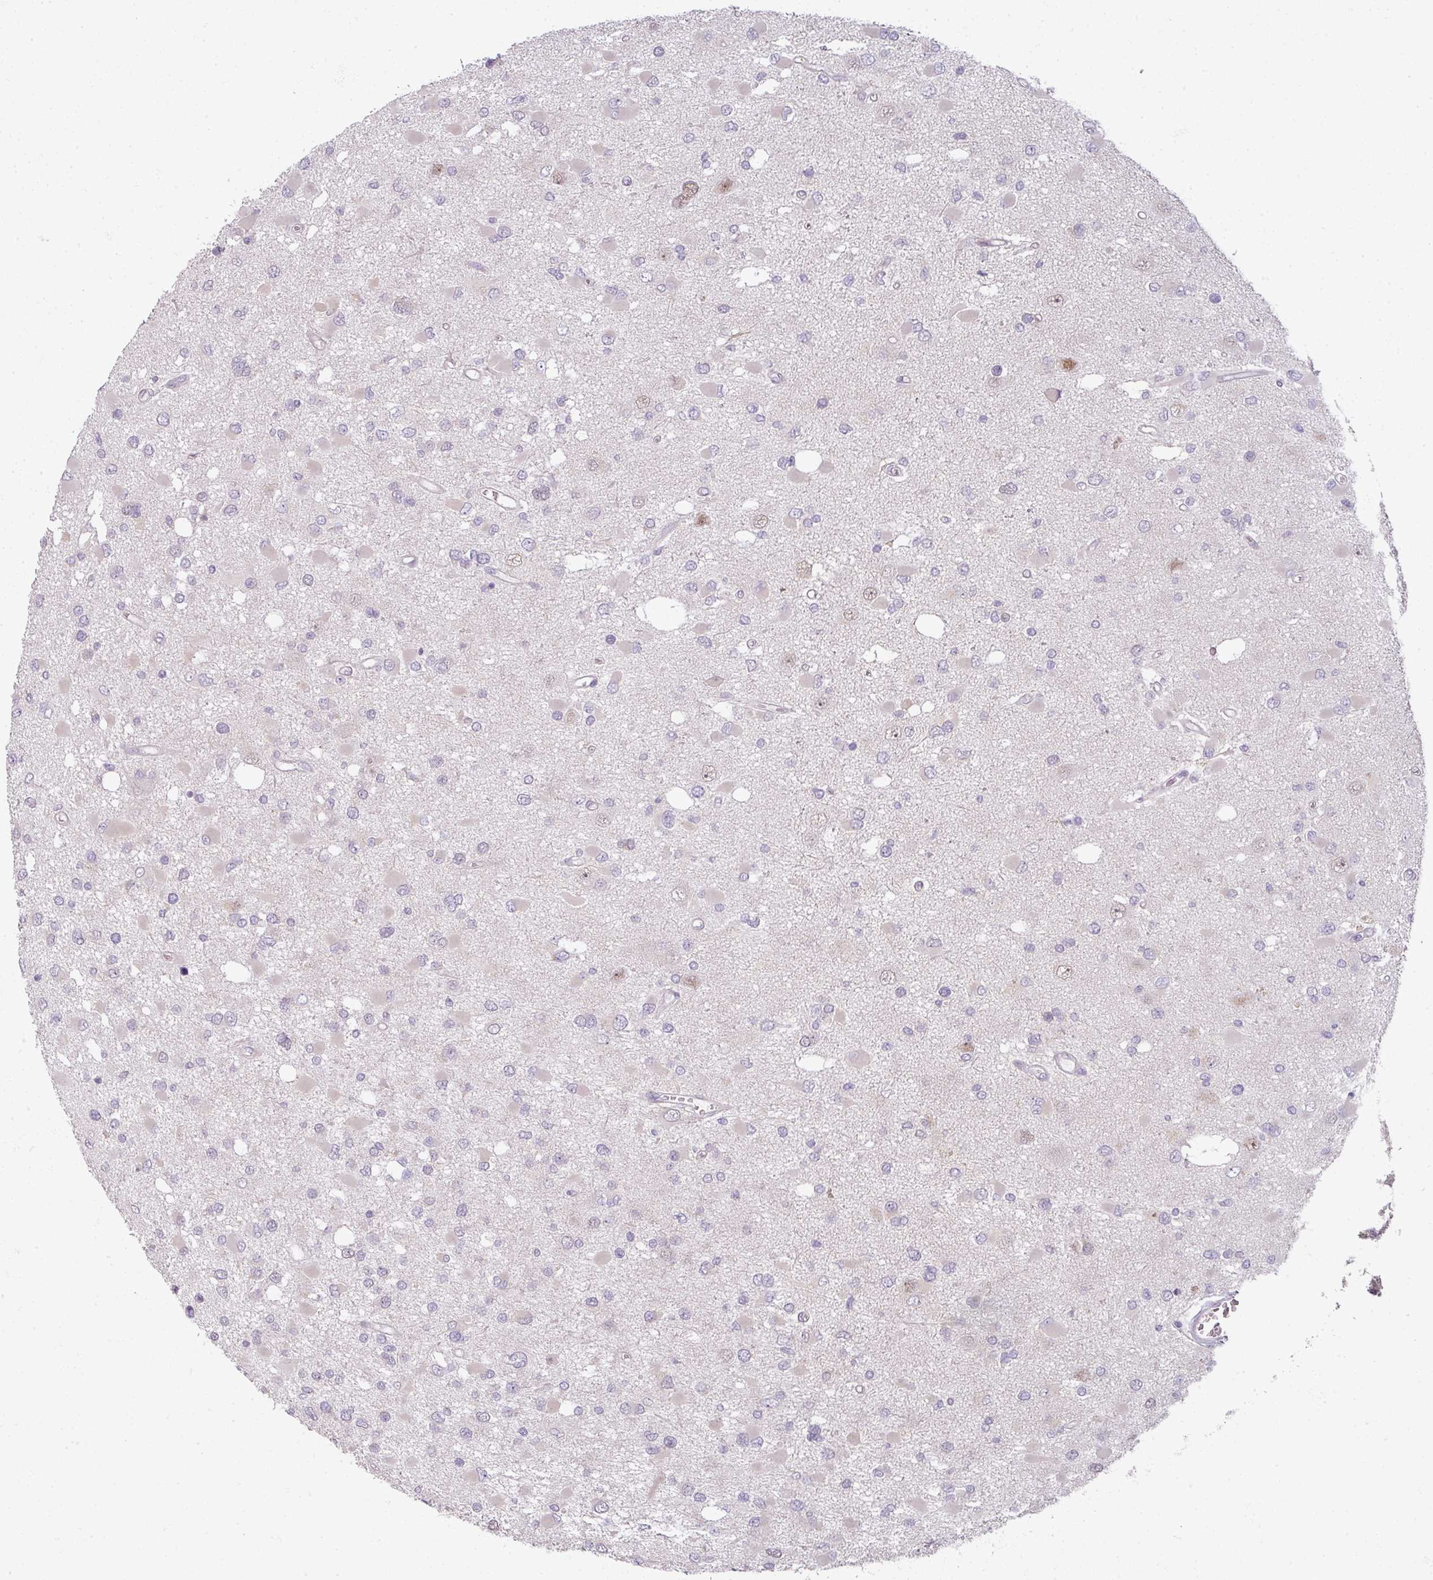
{"staining": {"intensity": "negative", "quantity": "none", "location": "none"}, "tissue": "glioma", "cell_type": "Tumor cells", "image_type": "cancer", "snomed": [{"axis": "morphology", "description": "Glioma, malignant, High grade"}, {"axis": "topography", "description": "Brain"}], "caption": "IHC micrograph of human glioma stained for a protein (brown), which reveals no staining in tumor cells.", "gene": "MYMK", "patient": {"sex": "male", "age": 53}}